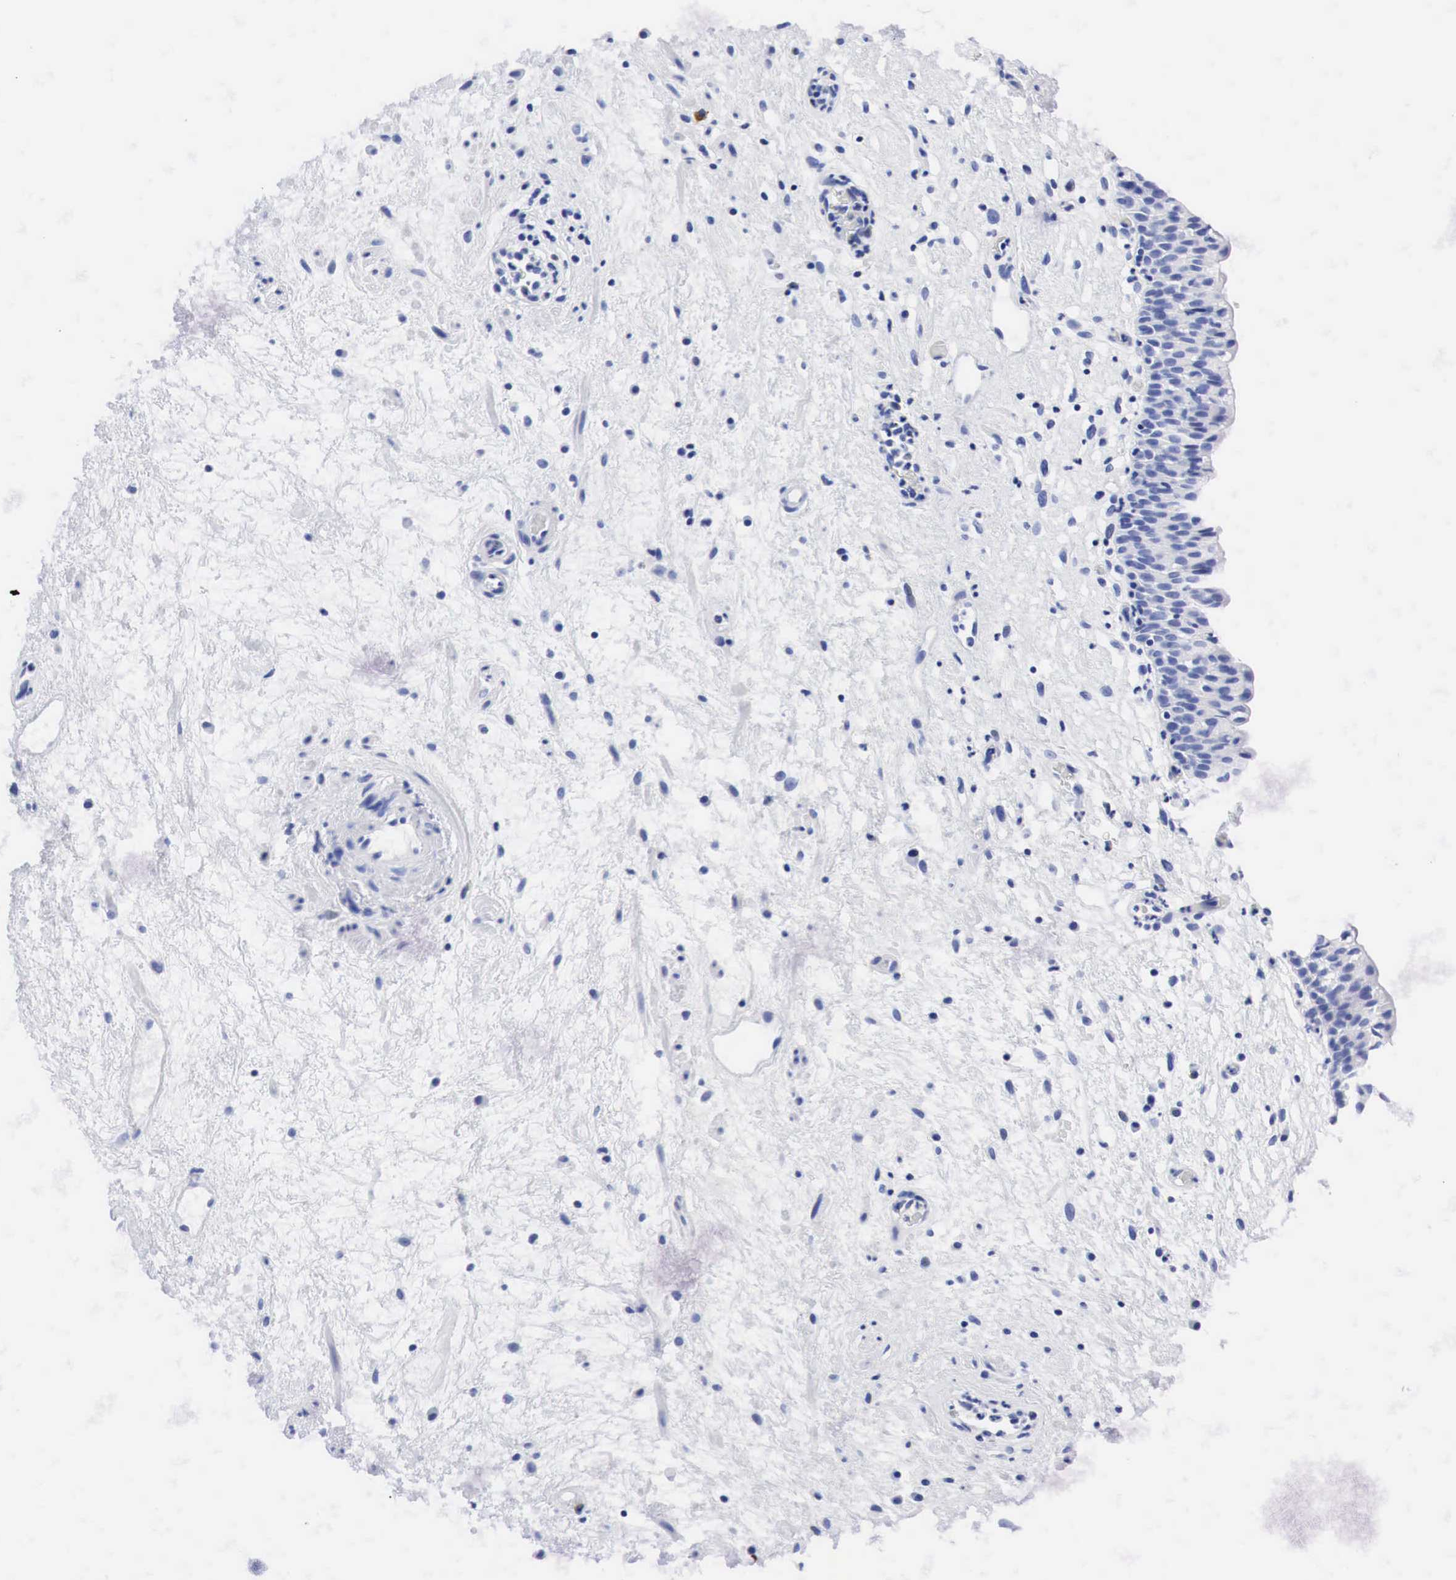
{"staining": {"intensity": "negative", "quantity": "none", "location": "none"}, "tissue": "urinary bladder", "cell_type": "Urothelial cells", "image_type": "normal", "snomed": [{"axis": "morphology", "description": "Normal tissue, NOS"}, {"axis": "topography", "description": "Urinary bladder"}], "caption": "The micrograph exhibits no significant staining in urothelial cells of urinary bladder. The staining was performed using DAB to visualize the protein expression in brown, while the nuclei were stained in blue with hematoxylin (Magnification: 20x).", "gene": "PTH", "patient": {"sex": "male", "age": 48}}